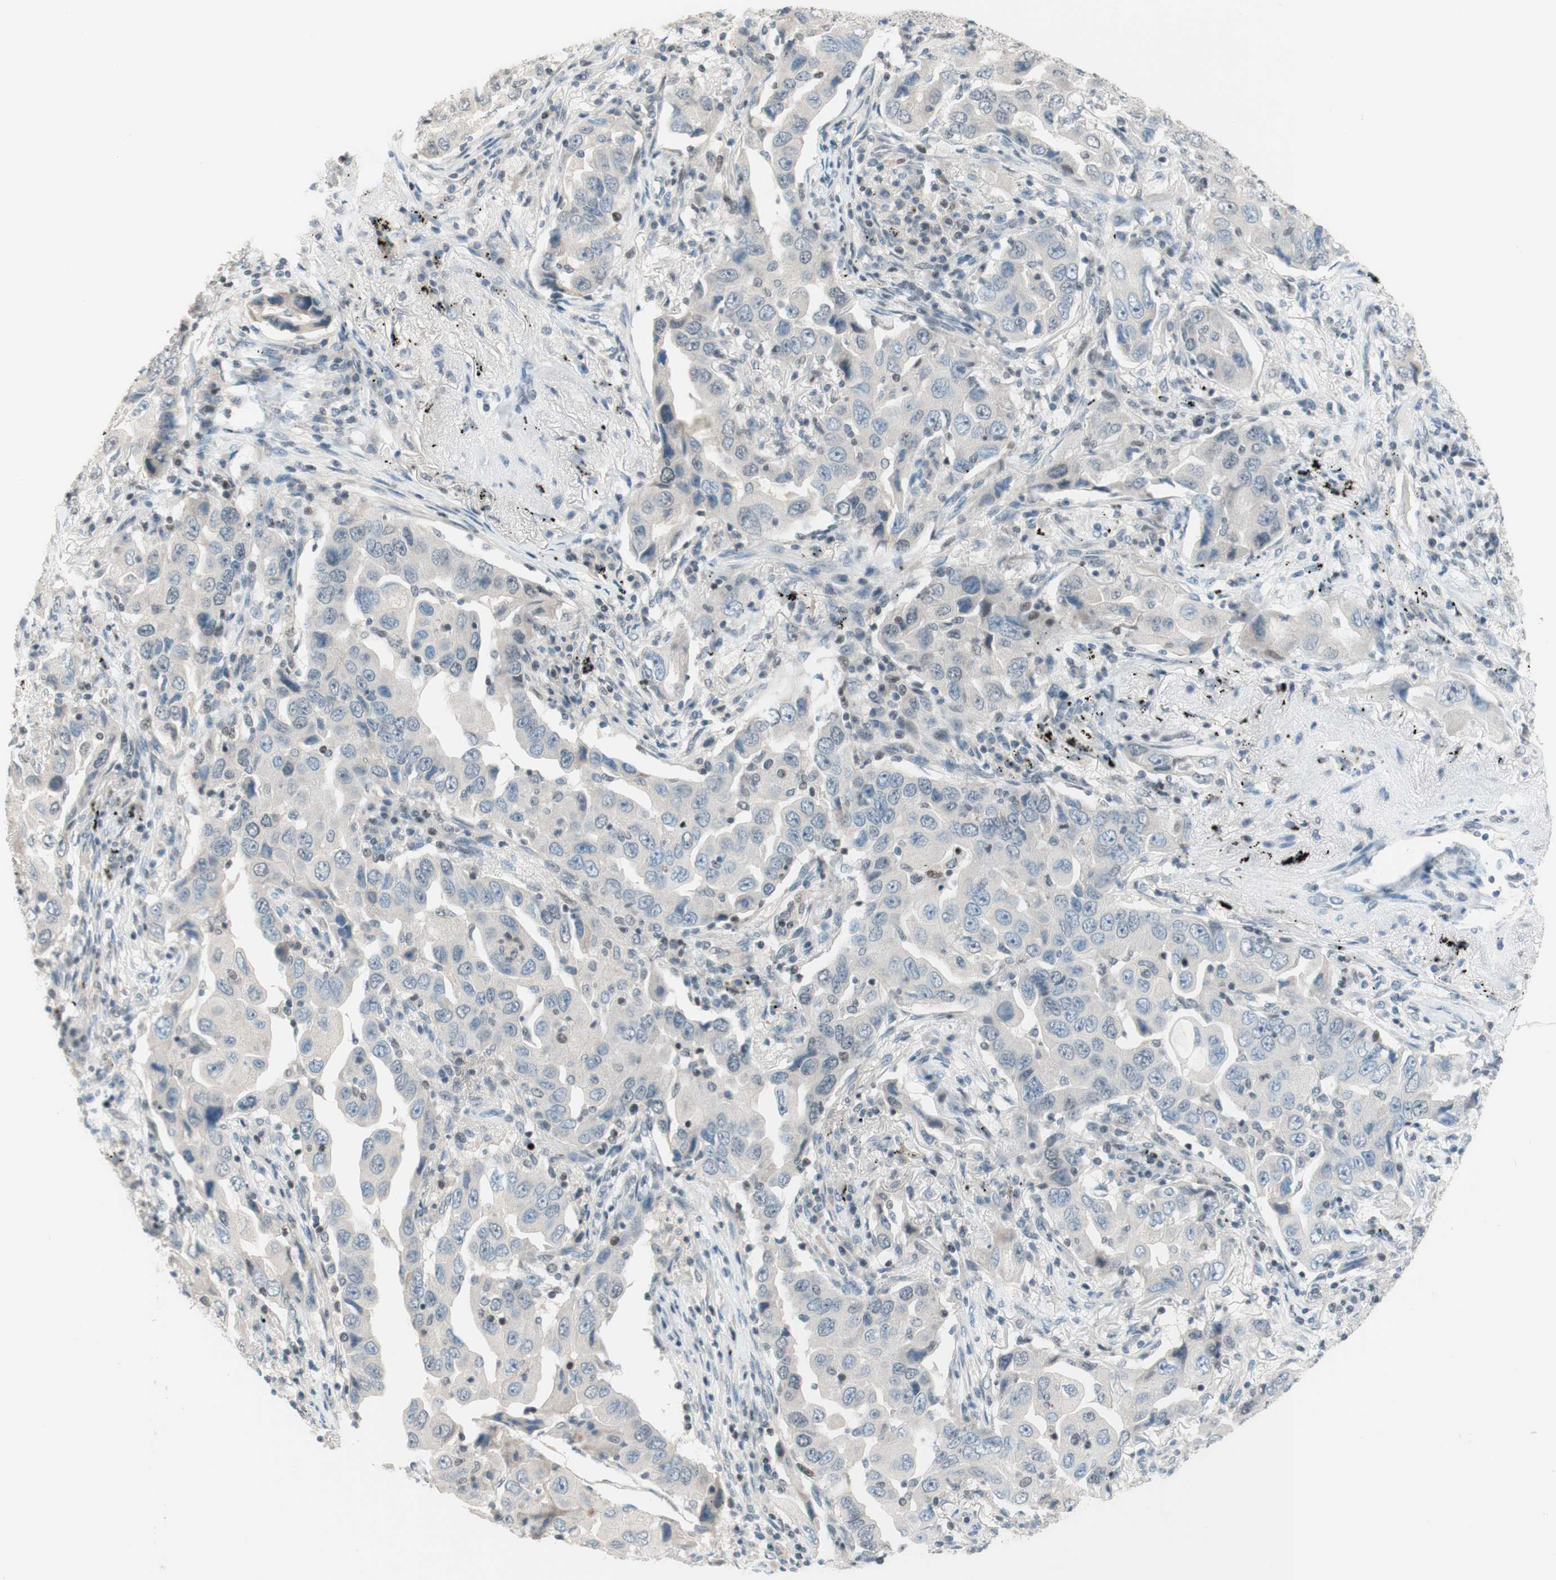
{"staining": {"intensity": "negative", "quantity": "none", "location": "none"}, "tissue": "lung cancer", "cell_type": "Tumor cells", "image_type": "cancer", "snomed": [{"axis": "morphology", "description": "Adenocarcinoma, NOS"}, {"axis": "topography", "description": "Lung"}], "caption": "Immunohistochemistry micrograph of neoplastic tissue: human lung cancer stained with DAB shows no significant protein staining in tumor cells.", "gene": "JPH1", "patient": {"sex": "female", "age": 65}}